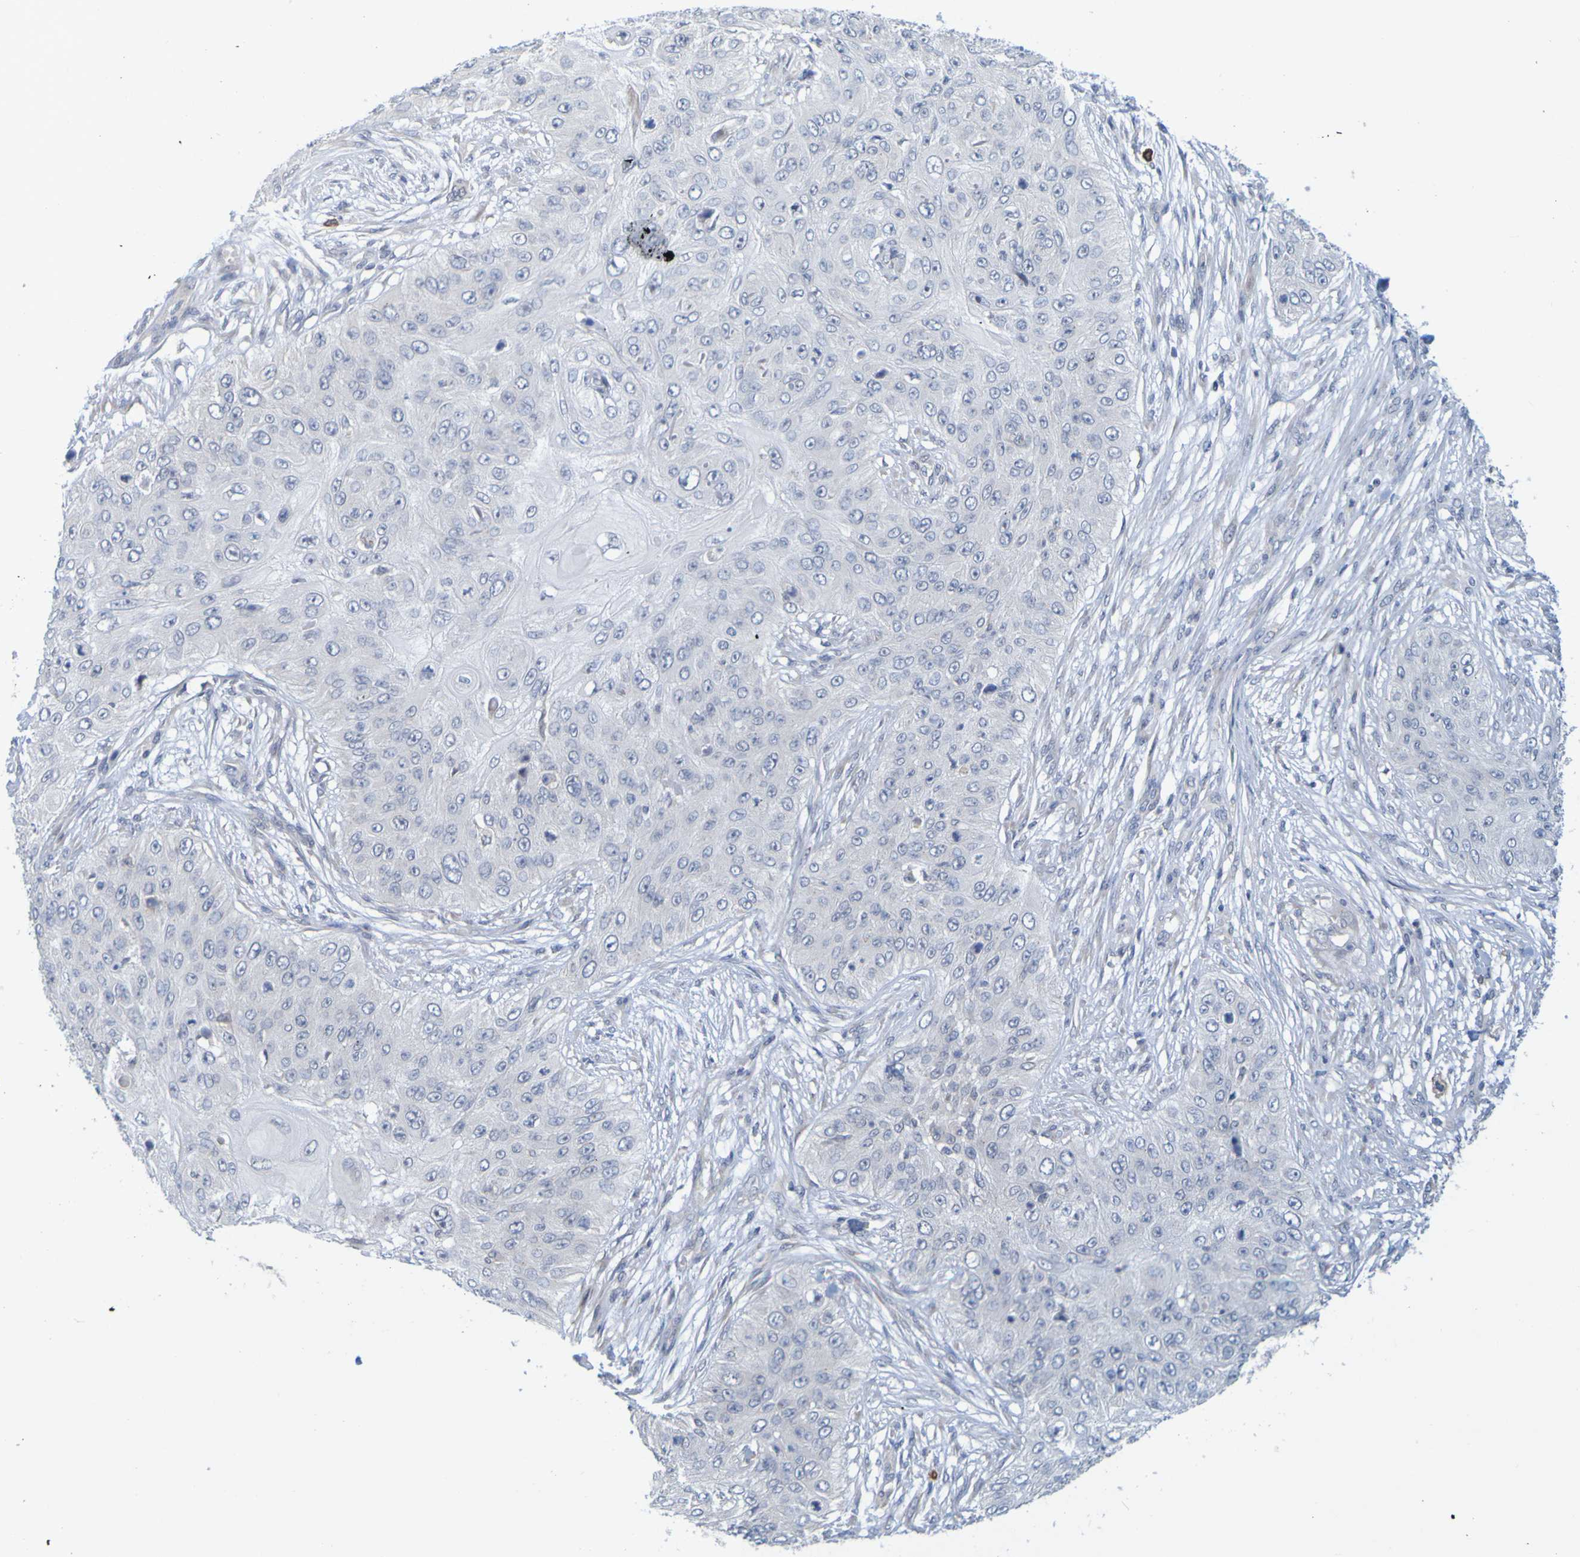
{"staining": {"intensity": "negative", "quantity": "none", "location": "none"}, "tissue": "skin cancer", "cell_type": "Tumor cells", "image_type": "cancer", "snomed": [{"axis": "morphology", "description": "Squamous cell carcinoma, NOS"}, {"axis": "topography", "description": "Skin"}], "caption": "Human skin squamous cell carcinoma stained for a protein using immunohistochemistry (IHC) demonstrates no staining in tumor cells.", "gene": "LILRB5", "patient": {"sex": "female", "age": 80}}